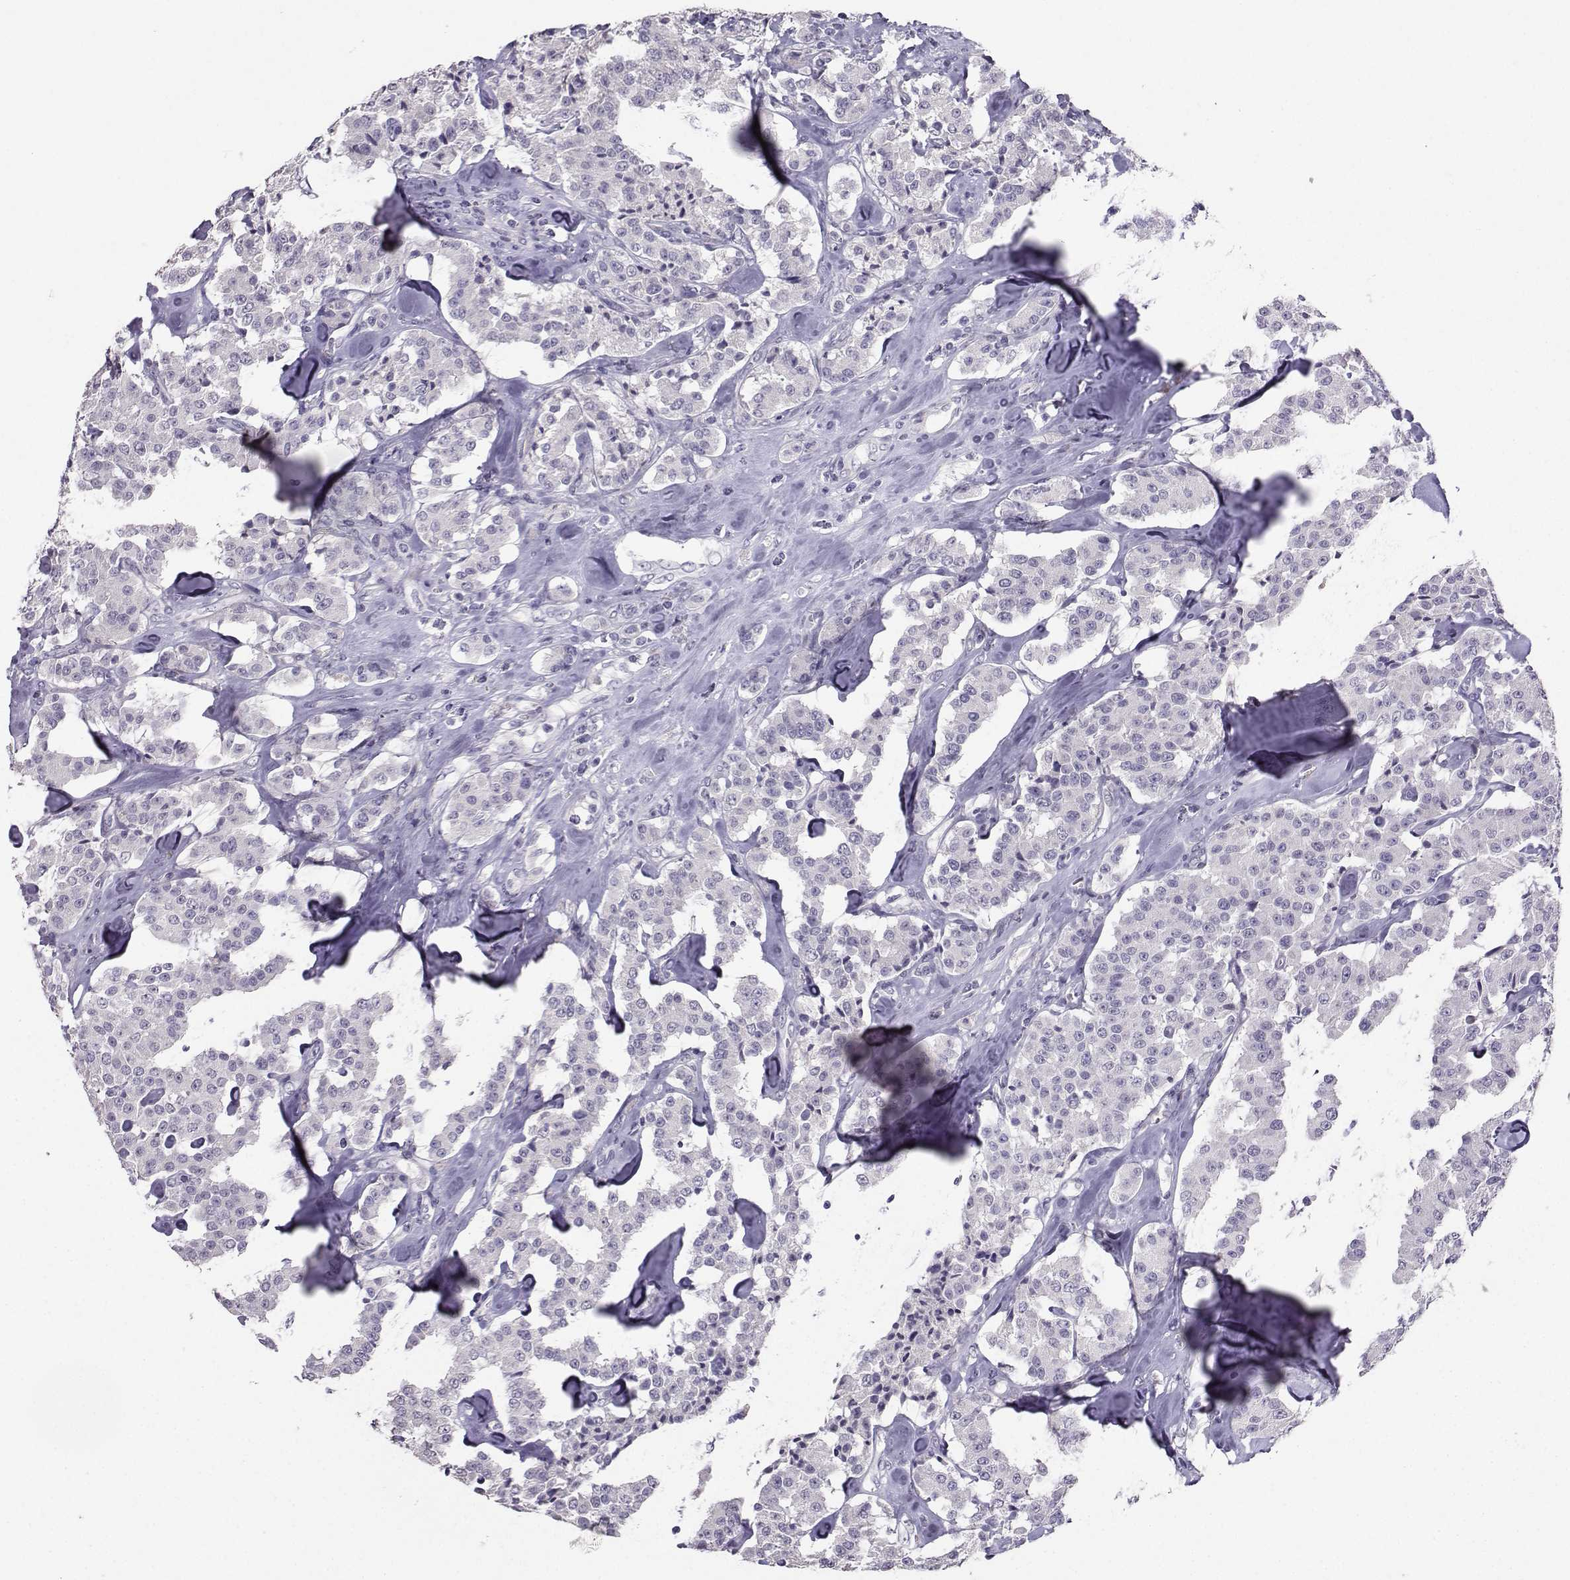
{"staining": {"intensity": "negative", "quantity": "none", "location": "none"}, "tissue": "carcinoid", "cell_type": "Tumor cells", "image_type": "cancer", "snomed": [{"axis": "morphology", "description": "Carcinoid, malignant, NOS"}, {"axis": "topography", "description": "Pancreas"}], "caption": "Immunohistochemical staining of carcinoid (malignant) displays no significant positivity in tumor cells. (DAB (3,3'-diaminobenzidine) immunohistochemistry visualized using brightfield microscopy, high magnification).", "gene": "CARTPT", "patient": {"sex": "male", "age": 41}}